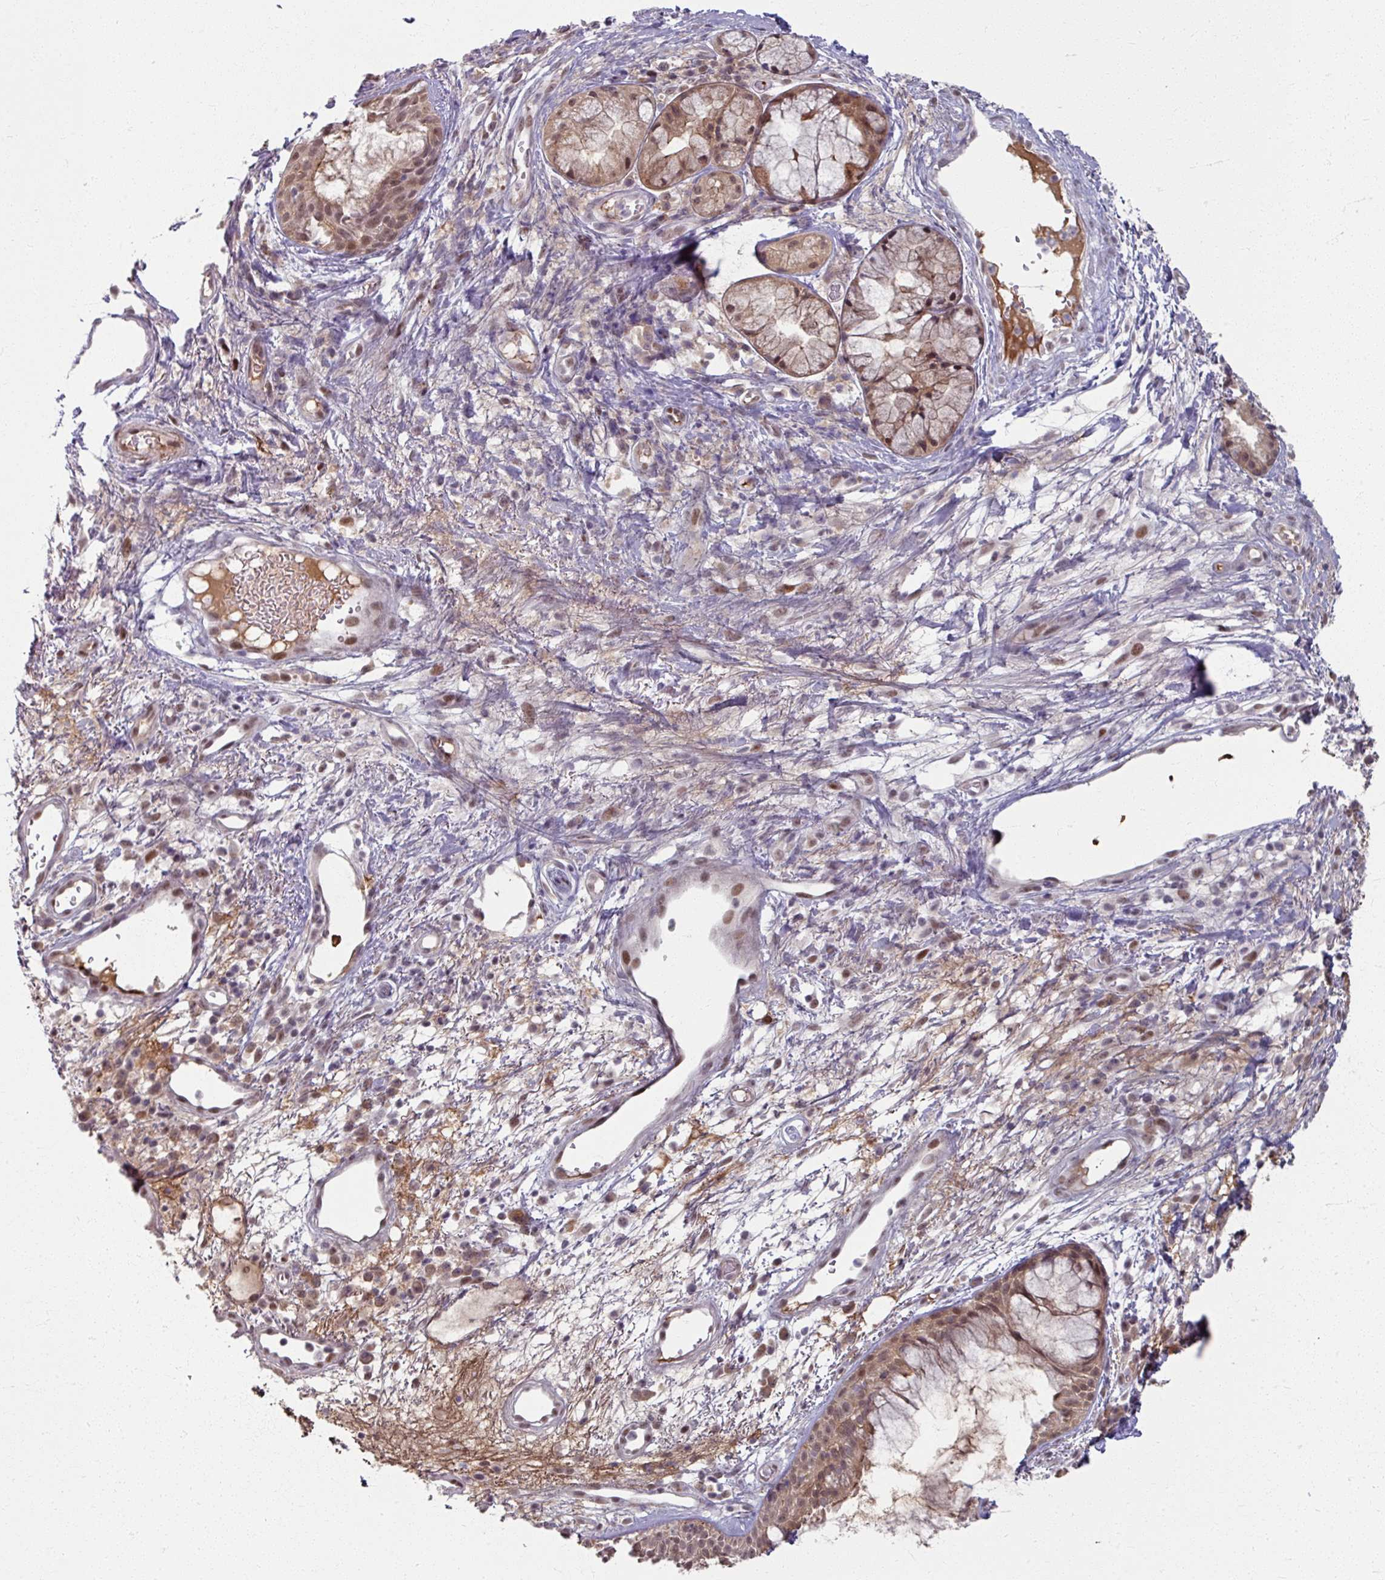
{"staining": {"intensity": "moderate", "quantity": ">75%", "location": "cytoplasmic/membranous,nuclear"}, "tissue": "nasopharynx", "cell_type": "Respiratory epithelial cells", "image_type": "normal", "snomed": [{"axis": "morphology", "description": "Normal tissue, NOS"}, {"axis": "topography", "description": "Cartilage tissue"}, {"axis": "topography", "description": "Nasopharynx"}, {"axis": "topography", "description": "Thyroid gland"}], "caption": "About >75% of respiratory epithelial cells in unremarkable nasopharynx display moderate cytoplasmic/membranous,nuclear protein expression as visualized by brown immunohistochemical staining.", "gene": "KLC3", "patient": {"sex": "male", "age": 63}}